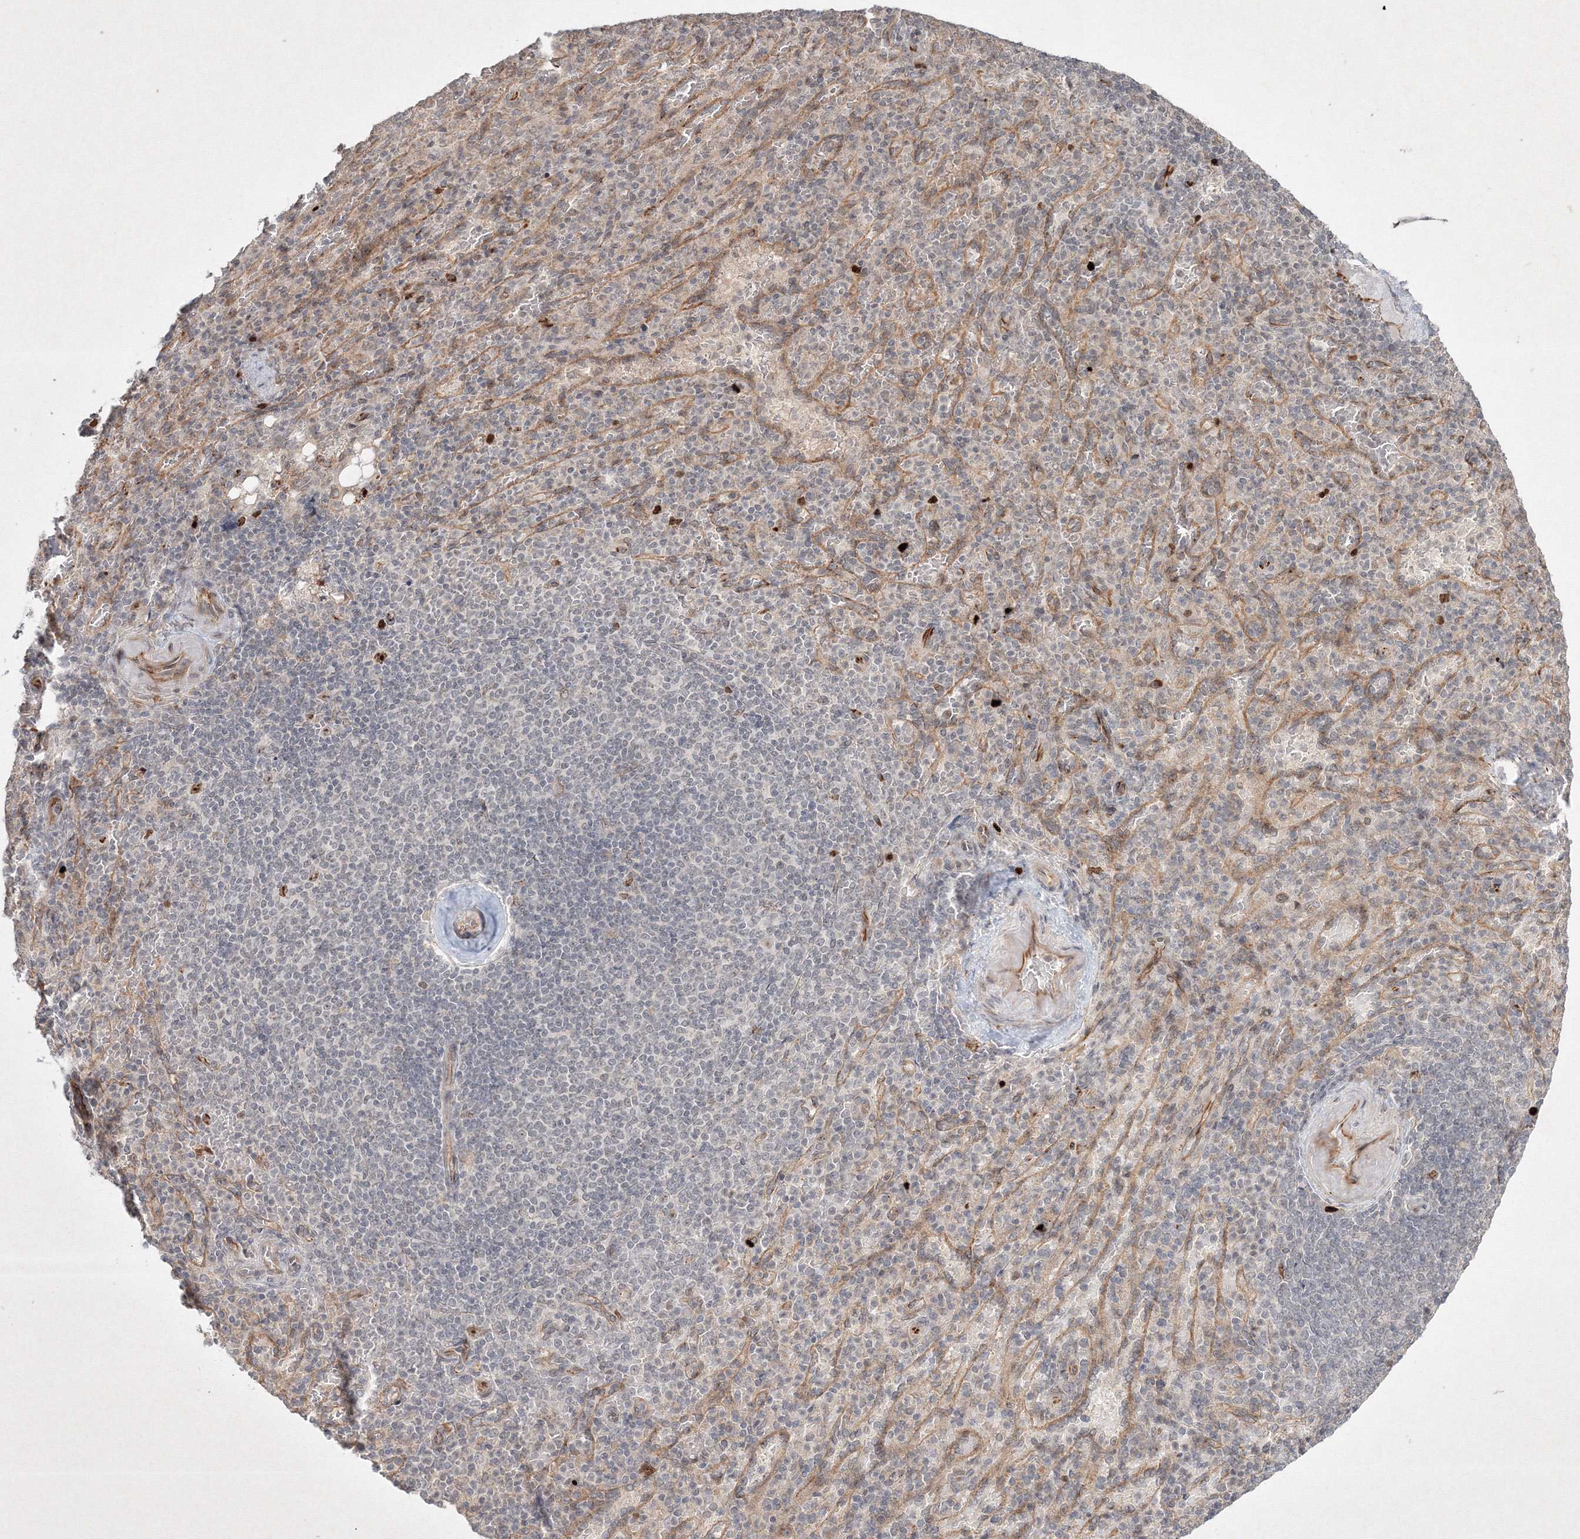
{"staining": {"intensity": "strong", "quantity": "<25%", "location": "nuclear"}, "tissue": "spleen", "cell_type": "Cells in red pulp", "image_type": "normal", "snomed": [{"axis": "morphology", "description": "Normal tissue, NOS"}, {"axis": "topography", "description": "Spleen"}], "caption": "This image displays unremarkable spleen stained with immunohistochemistry to label a protein in brown. The nuclear of cells in red pulp show strong positivity for the protein. Nuclei are counter-stained blue.", "gene": "KIF20A", "patient": {"sex": "female", "age": 74}}